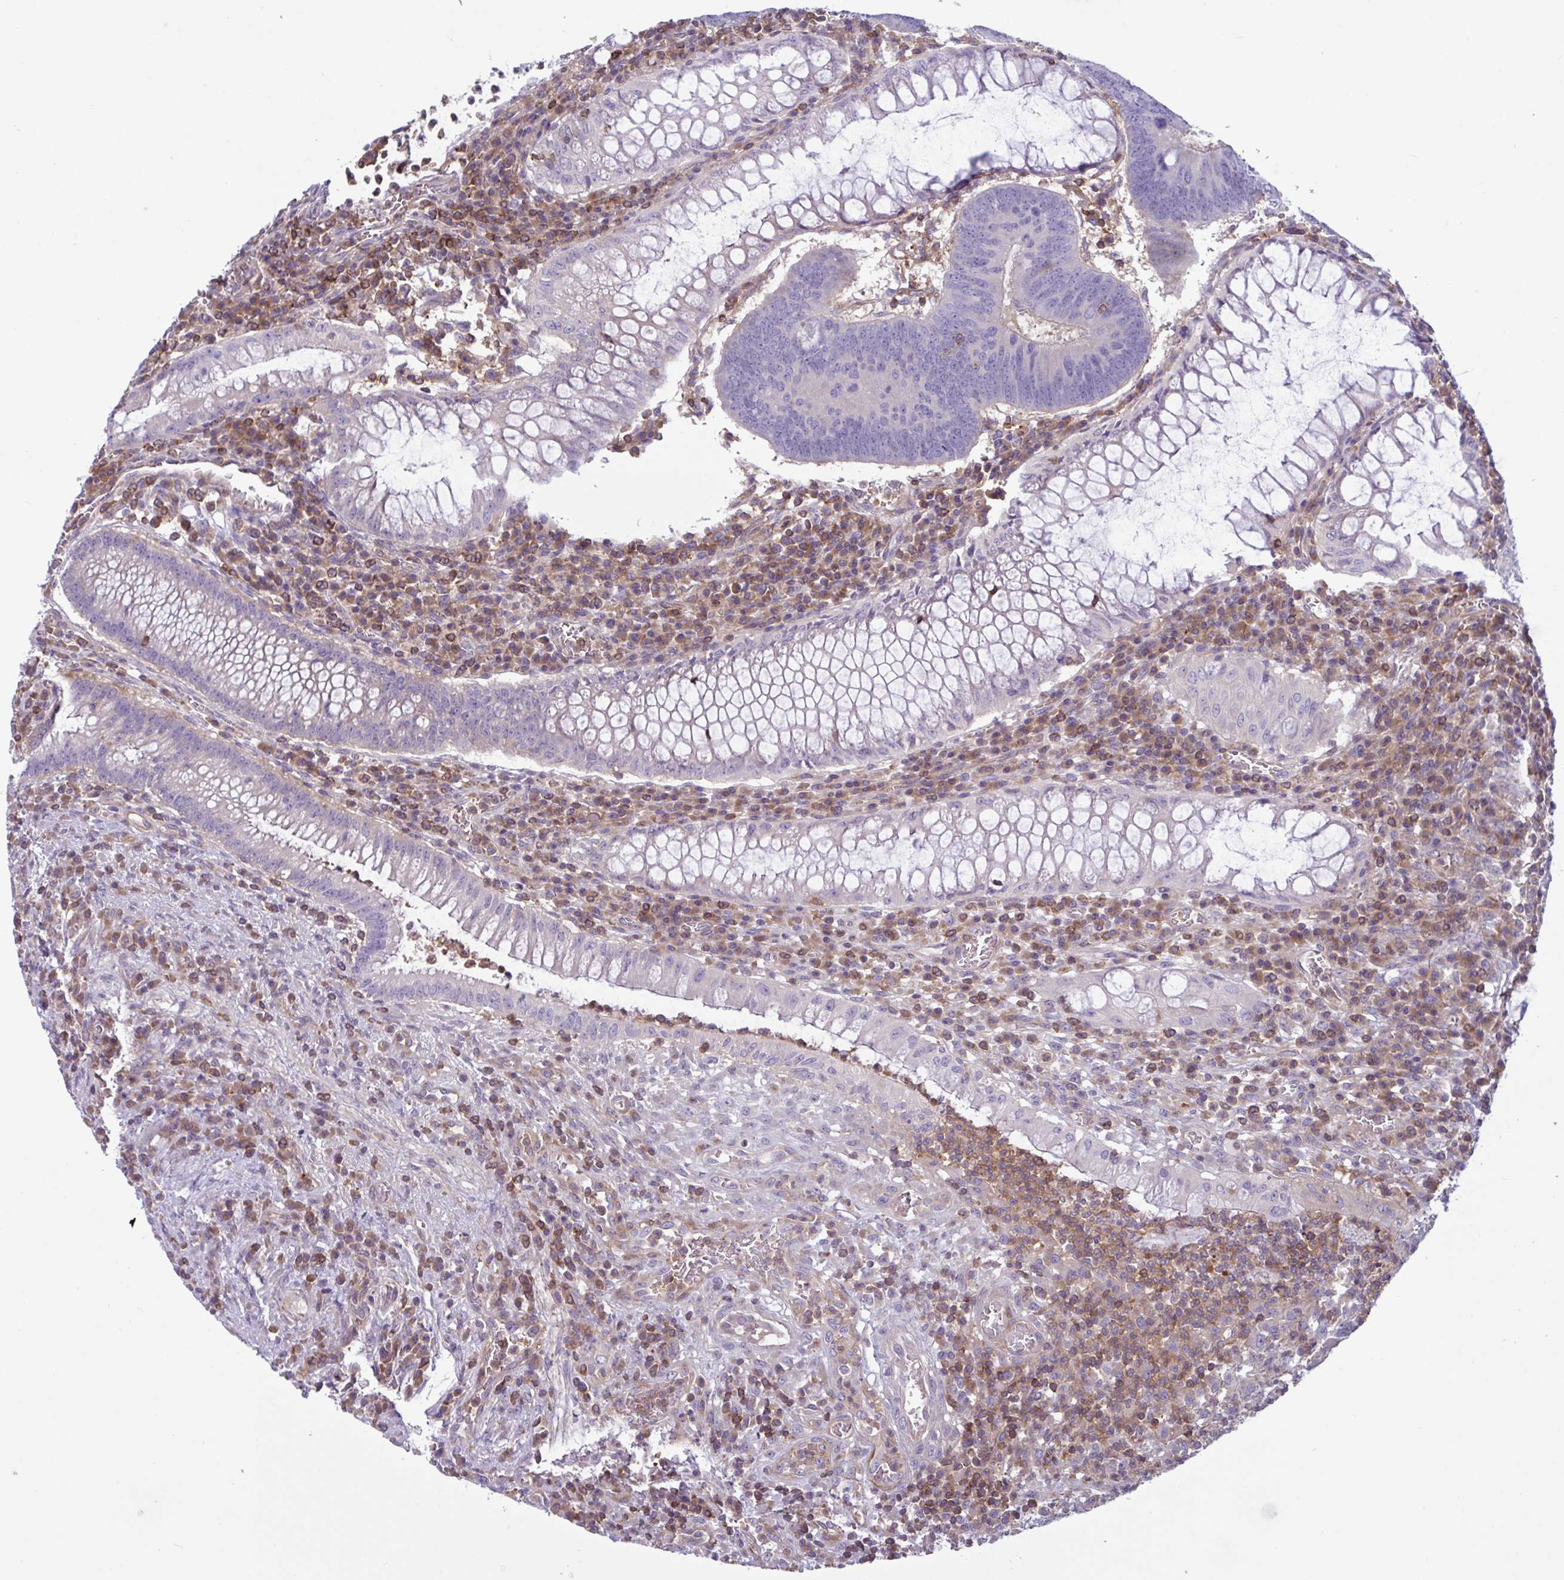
{"staining": {"intensity": "negative", "quantity": "none", "location": "none"}, "tissue": "colorectal cancer", "cell_type": "Tumor cells", "image_type": "cancer", "snomed": [{"axis": "morphology", "description": "Adenocarcinoma, NOS"}, {"axis": "topography", "description": "Colon"}], "caption": "The image exhibits no staining of tumor cells in colorectal adenocarcinoma.", "gene": "TSC22D3", "patient": {"sex": "male", "age": 67}}